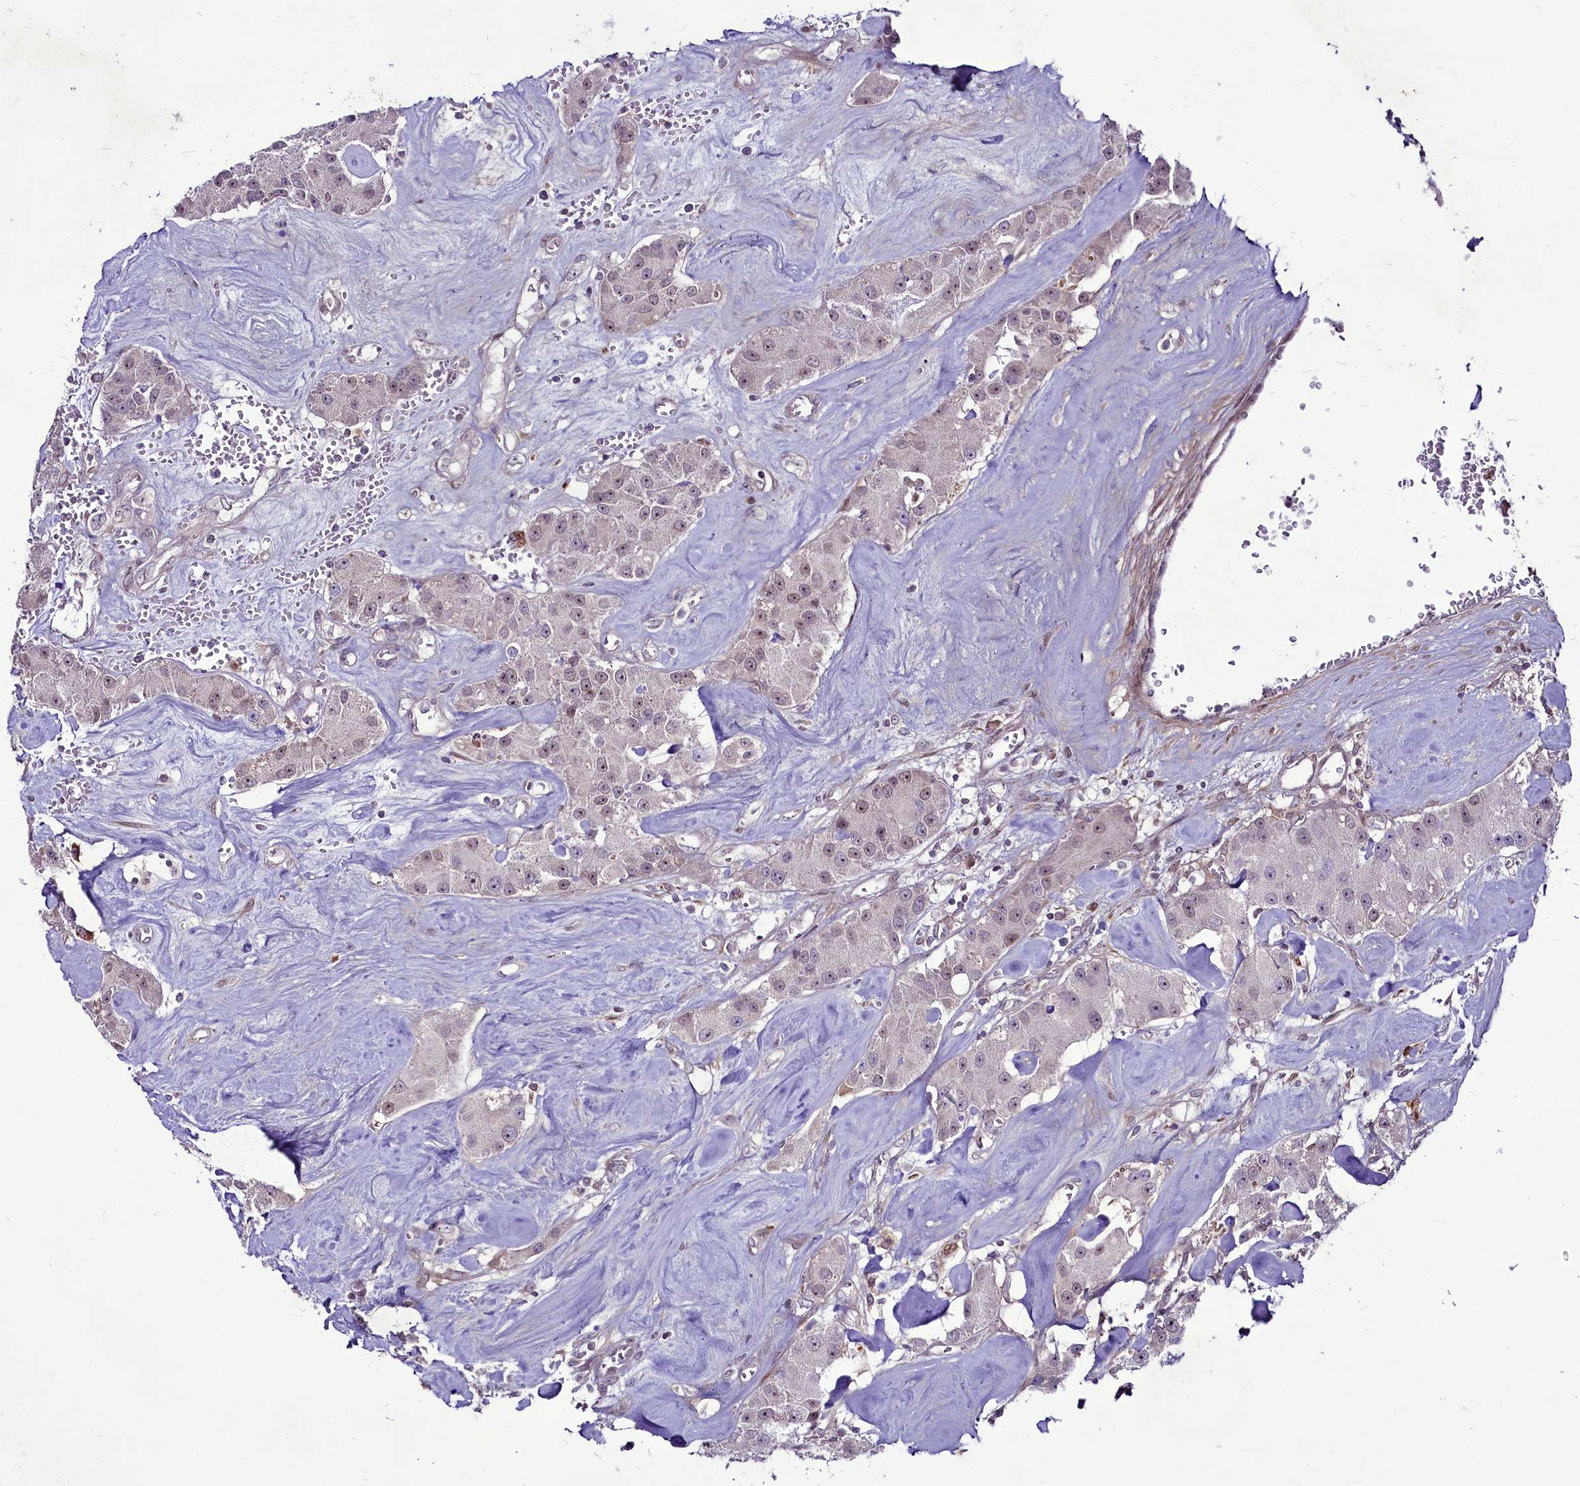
{"staining": {"intensity": "weak", "quantity": "<25%", "location": "nuclear"}, "tissue": "carcinoid", "cell_type": "Tumor cells", "image_type": "cancer", "snomed": [{"axis": "morphology", "description": "Carcinoid, malignant, NOS"}, {"axis": "topography", "description": "Pancreas"}], "caption": "High magnification brightfield microscopy of malignant carcinoid stained with DAB (3,3'-diaminobenzidine) (brown) and counterstained with hematoxylin (blue): tumor cells show no significant positivity. (DAB immunohistochemistry (IHC) visualized using brightfield microscopy, high magnification).", "gene": "RSBN1", "patient": {"sex": "male", "age": 41}}